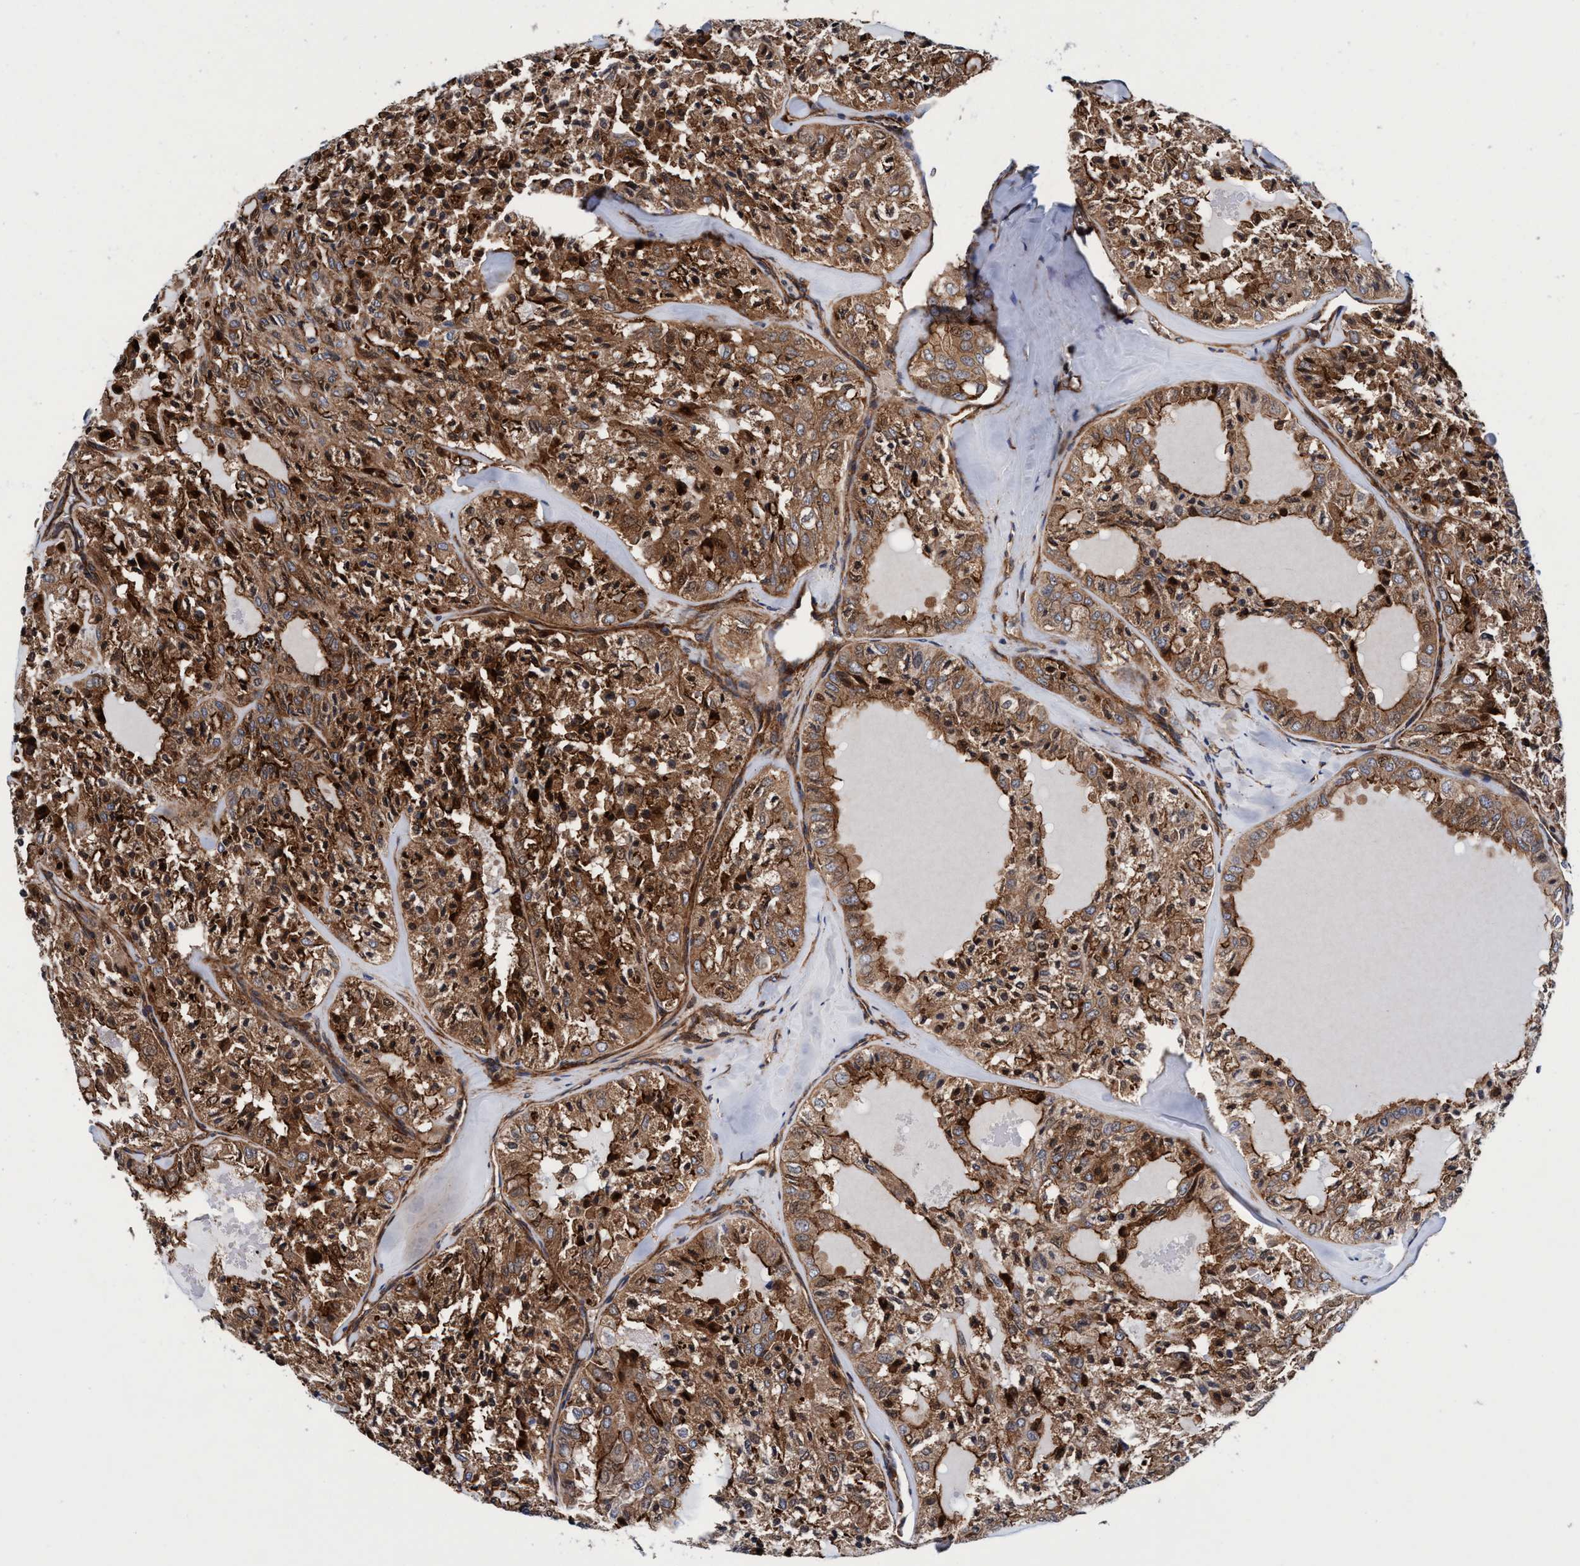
{"staining": {"intensity": "moderate", "quantity": ">75%", "location": "cytoplasmic/membranous"}, "tissue": "thyroid cancer", "cell_type": "Tumor cells", "image_type": "cancer", "snomed": [{"axis": "morphology", "description": "Follicular adenoma carcinoma, NOS"}, {"axis": "topography", "description": "Thyroid gland"}], "caption": "Immunohistochemical staining of thyroid cancer displays medium levels of moderate cytoplasmic/membranous staining in approximately >75% of tumor cells. (DAB IHC with brightfield microscopy, high magnification).", "gene": "MCM3AP", "patient": {"sex": "male", "age": 75}}